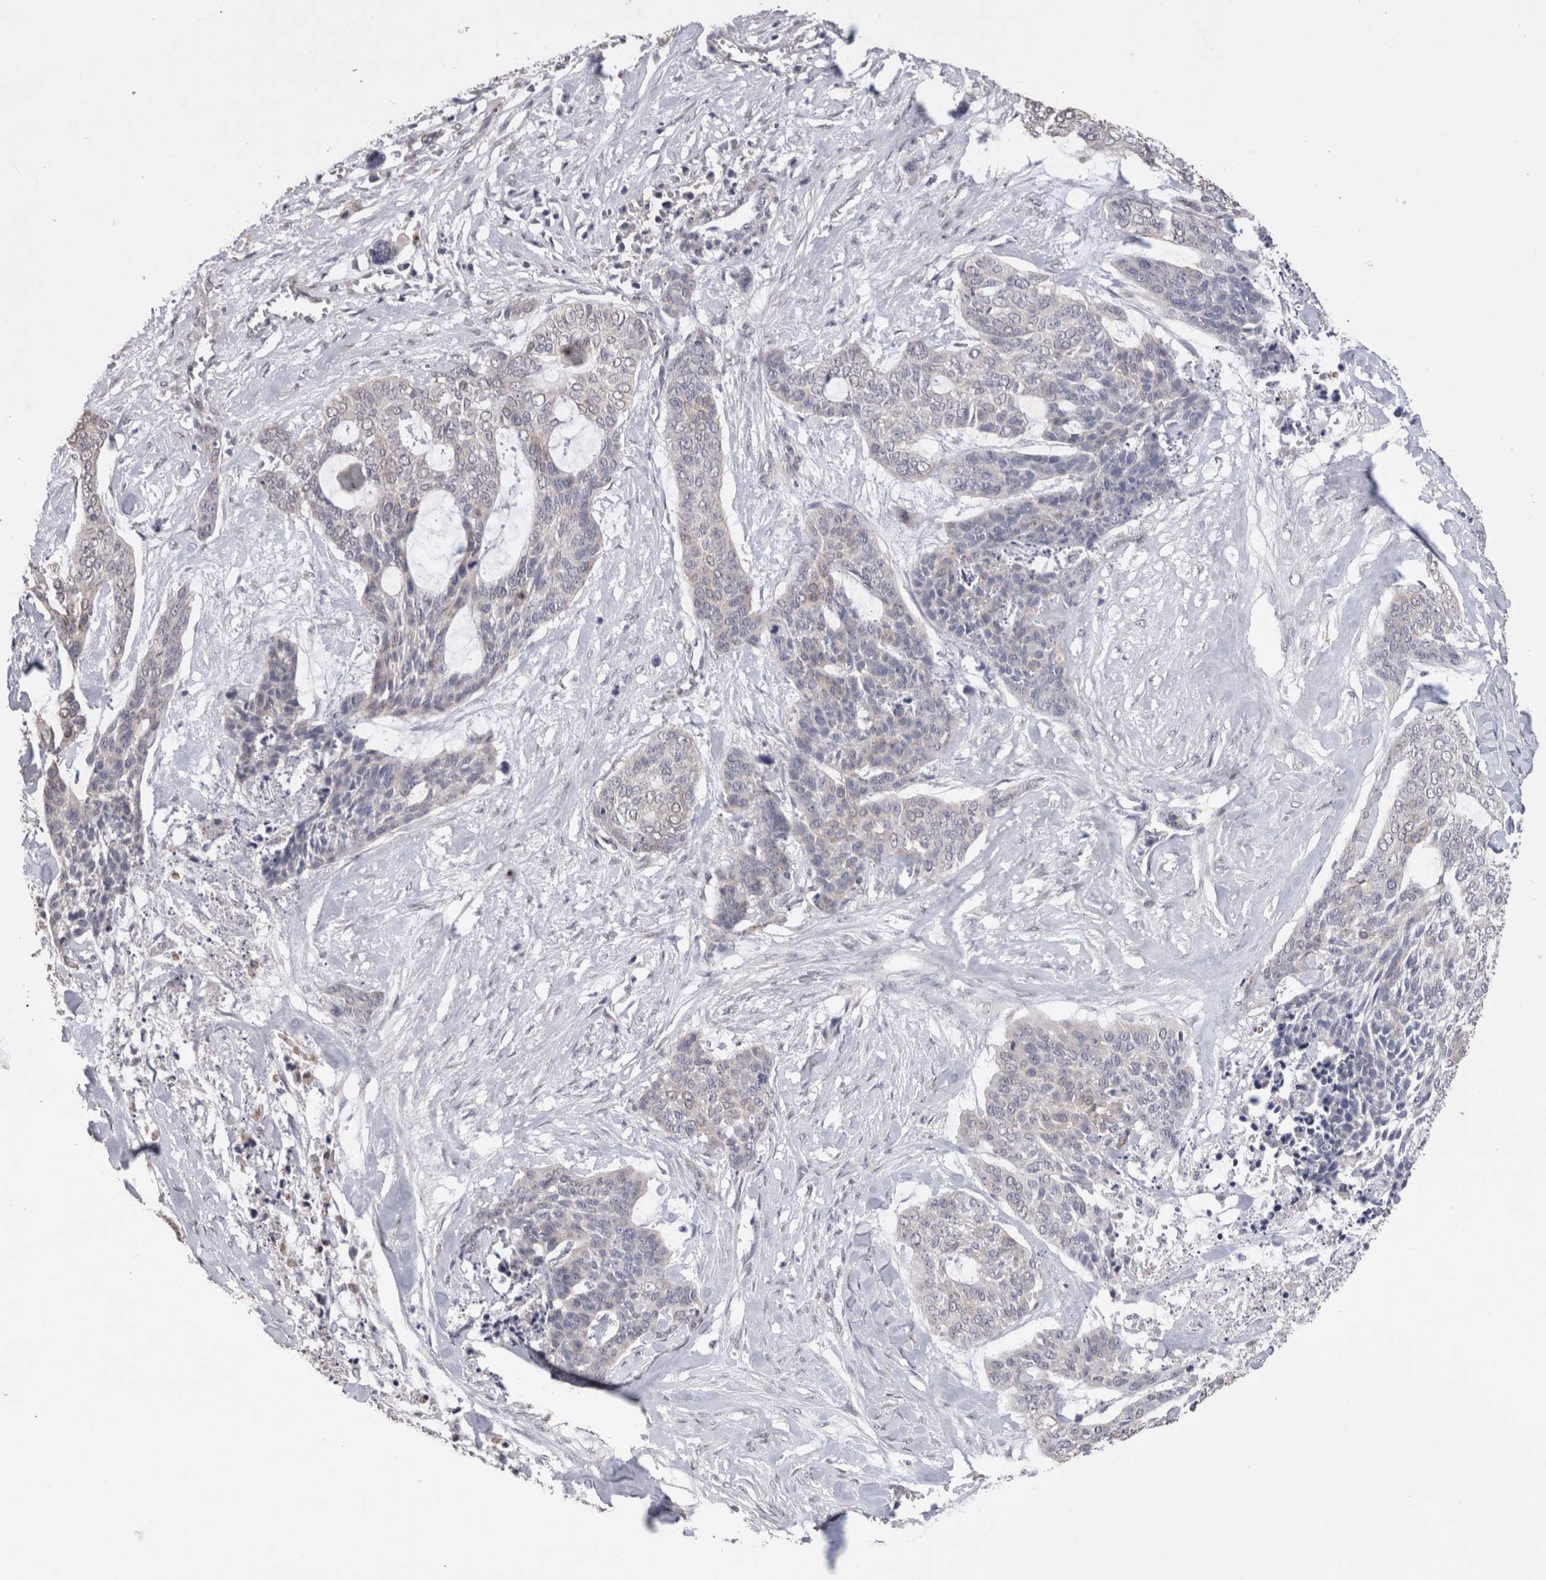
{"staining": {"intensity": "negative", "quantity": "none", "location": "none"}, "tissue": "skin cancer", "cell_type": "Tumor cells", "image_type": "cancer", "snomed": [{"axis": "morphology", "description": "Basal cell carcinoma"}, {"axis": "topography", "description": "Skin"}], "caption": "Protein analysis of basal cell carcinoma (skin) exhibits no significant staining in tumor cells. (DAB (3,3'-diaminobenzidine) immunohistochemistry, high magnification).", "gene": "CDH6", "patient": {"sex": "female", "age": 64}}